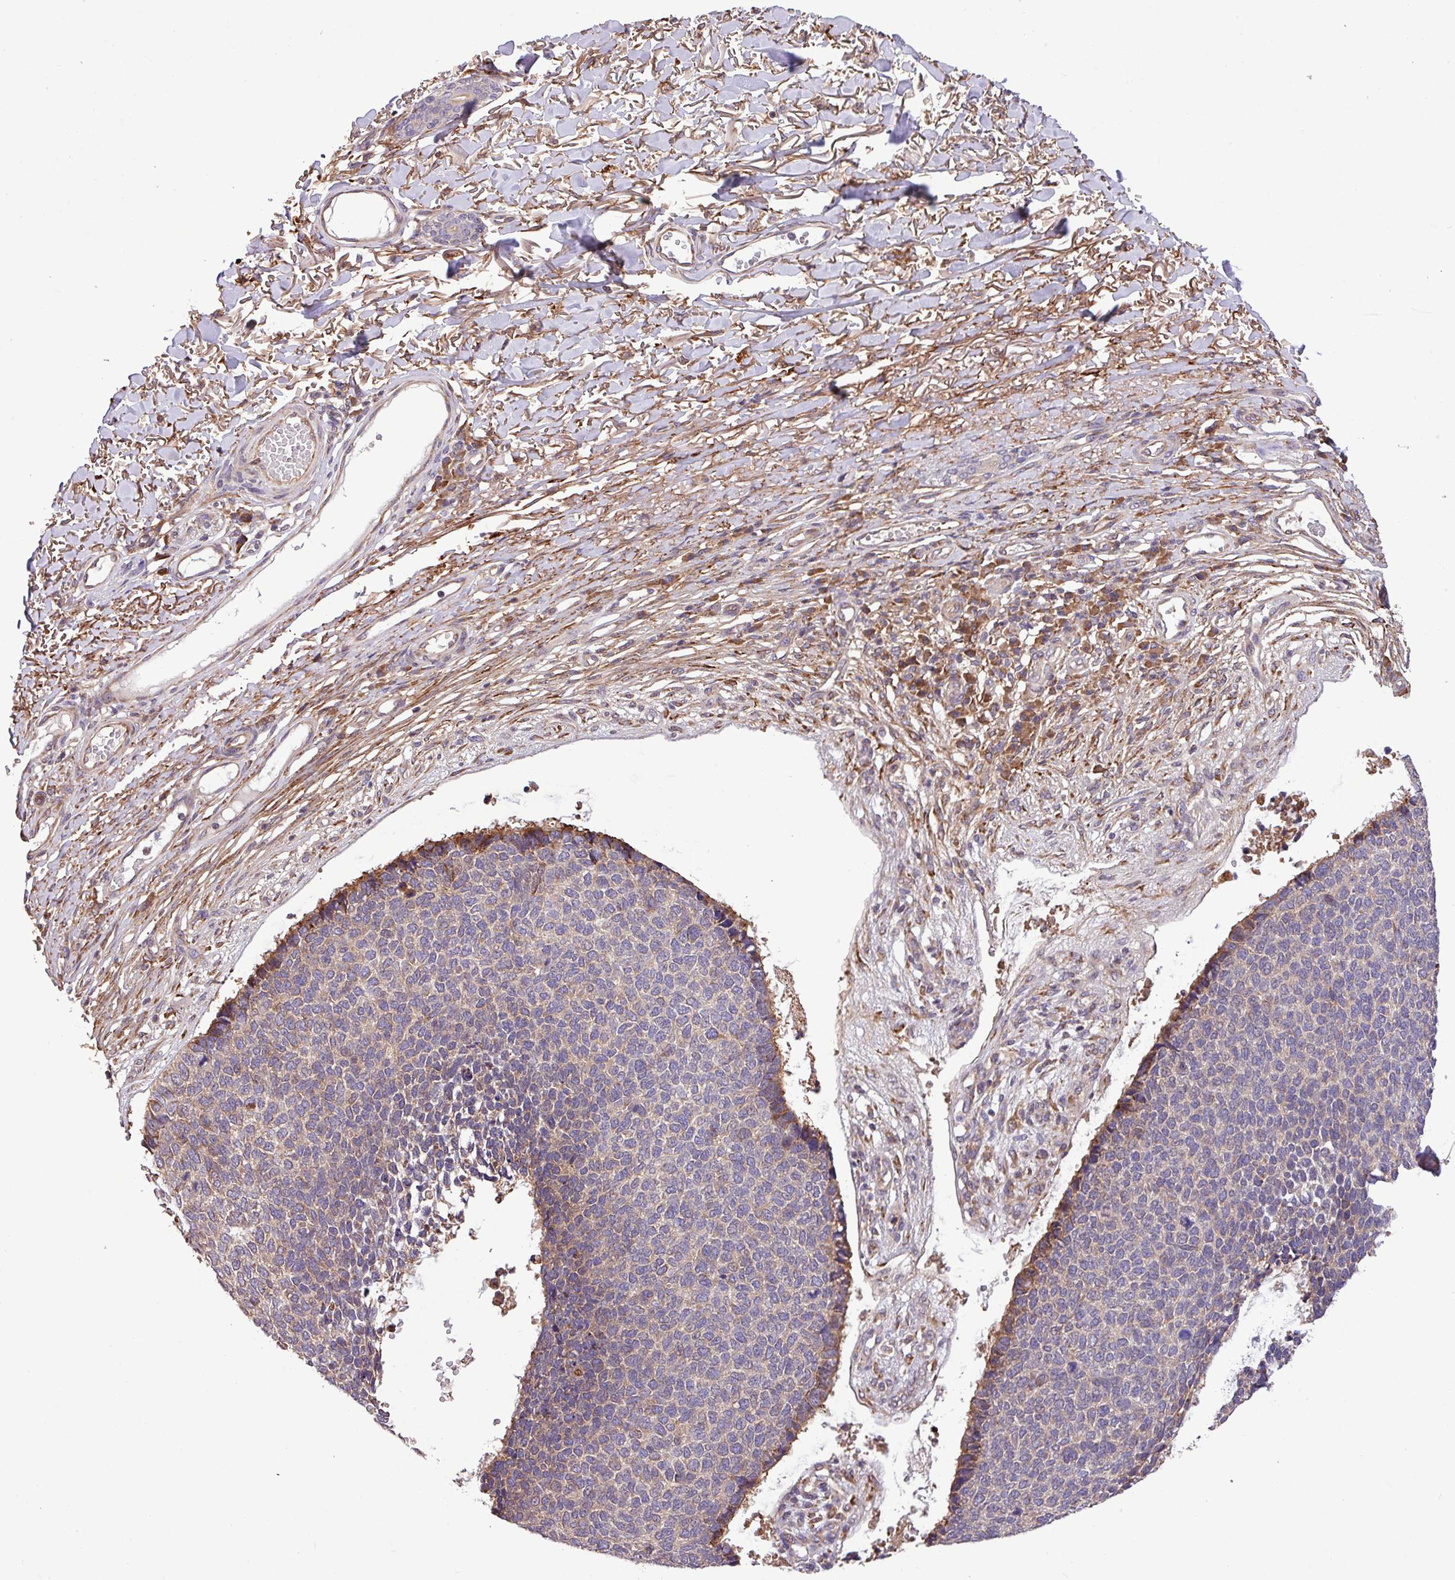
{"staining": {"intensity": "moderate", "quantity": "<25%", "location": "cytoplasmic/membranous"}, "tissue": "skin cancer", "cell_type": "Tumor cells", "image_type": "cancer", "snomed": [{"axis": "morphology", "description": "Basal cell carcinoma"}, {"axis": "topography", "description": "Skin"}], "caption": "The micrograph reveals immunohistochemical staining of basal cell carcinoma (skin). There is moderate cytoplasmic/membranous staining is appreciated in about <25% of tumor cells.", "gene": "MEGF6", "patient": {"sex": "female", "age": 84}}